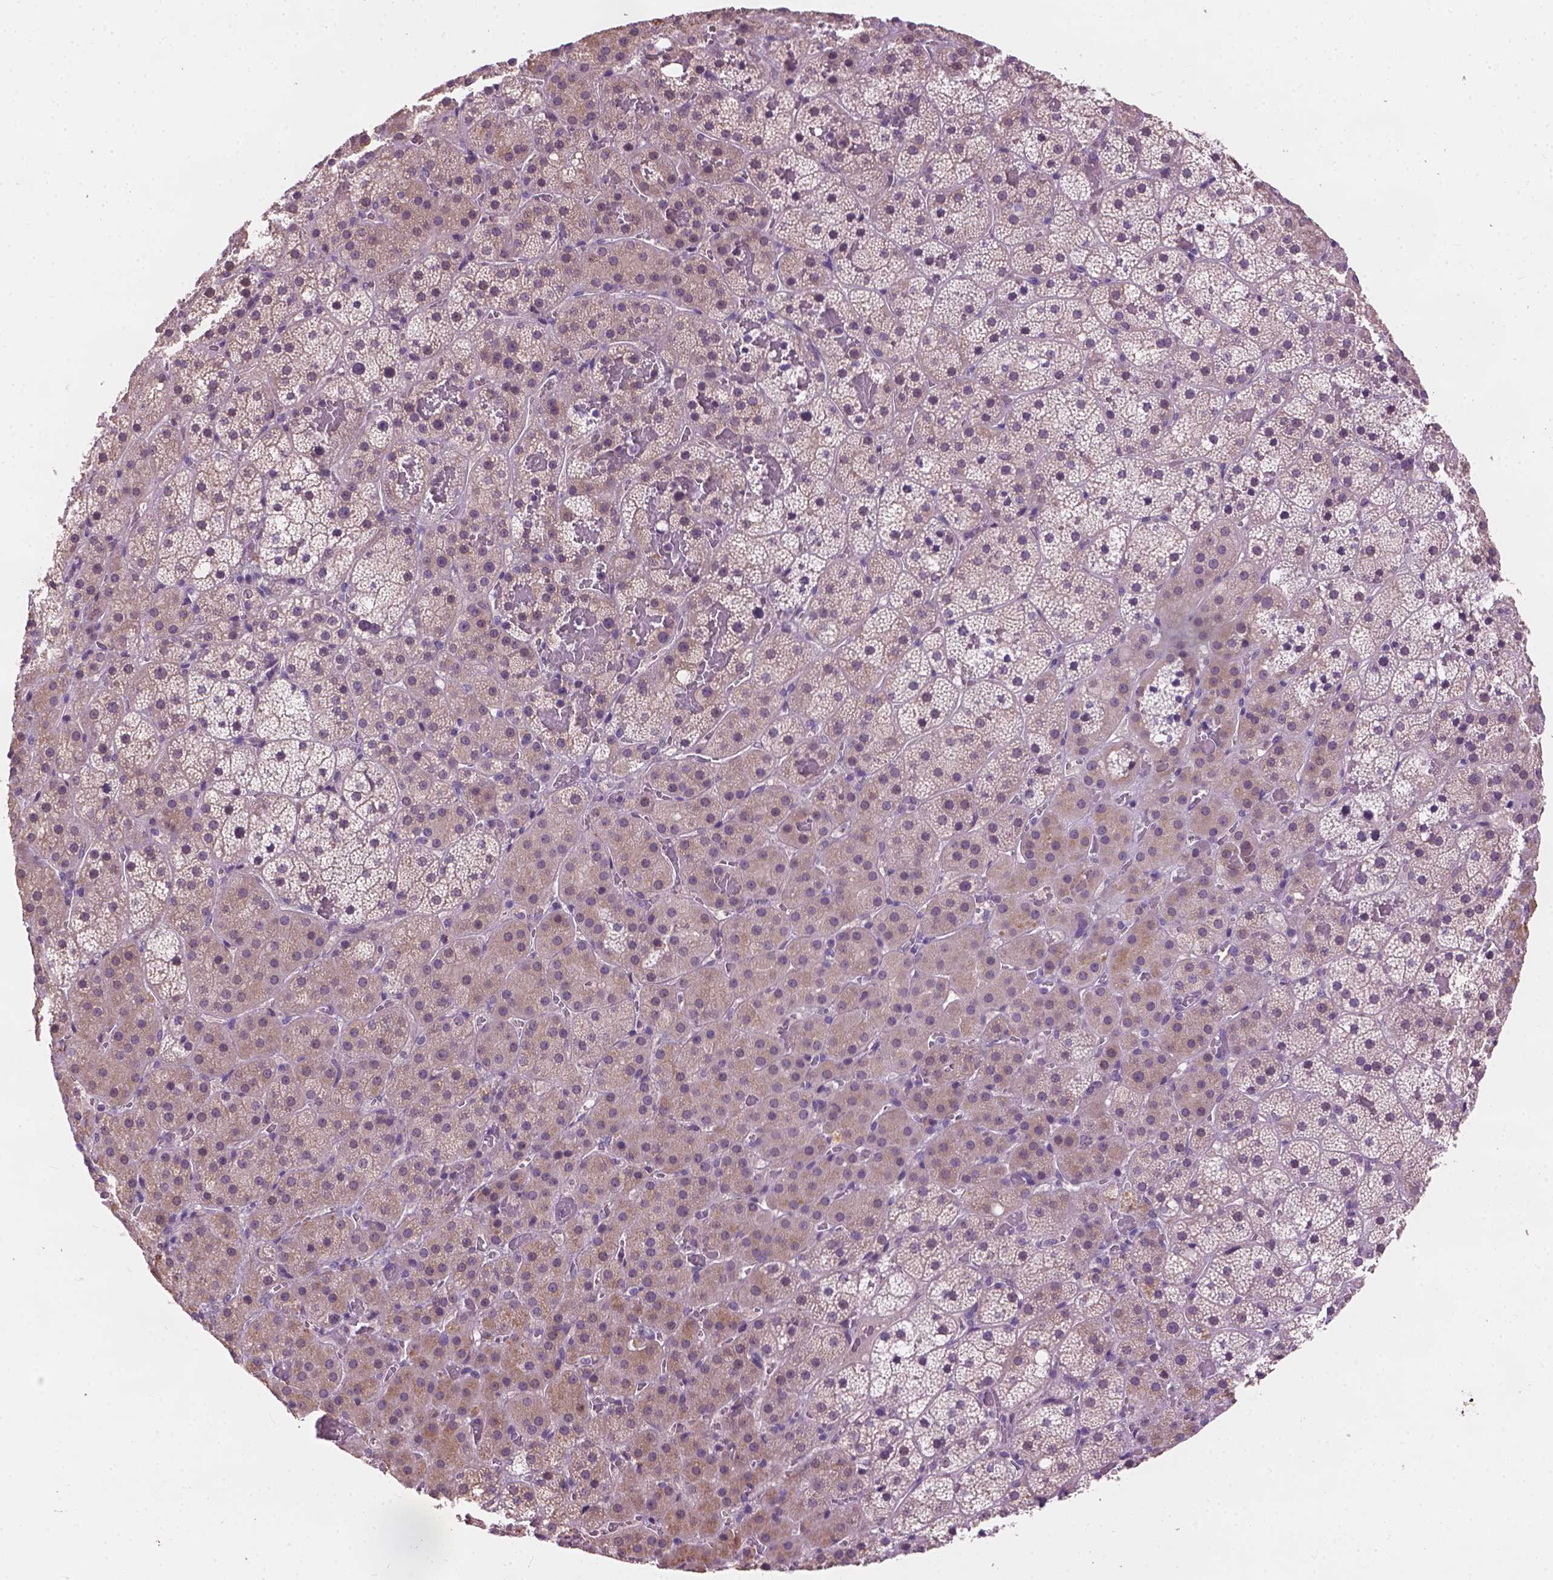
{"staining": {"intensity": "weak", "quantity": "<25%", "location": "cytoplasmic/membranous"}, "tissue": "adrenal gland", "cell_type": "Glandular cells", "image_type": "normal", "snomed": [{"axis": "morphology", "description": "Normal tissue, NOS"}, {"axis": "topography", "description": "Adrenal gland"}], "caption": "A micrograph of adrenal gland stained for a protein displays no brown staining in glandular cells.", "gene": "KRT17", "patient": {"sex": "male", "age": 53}}